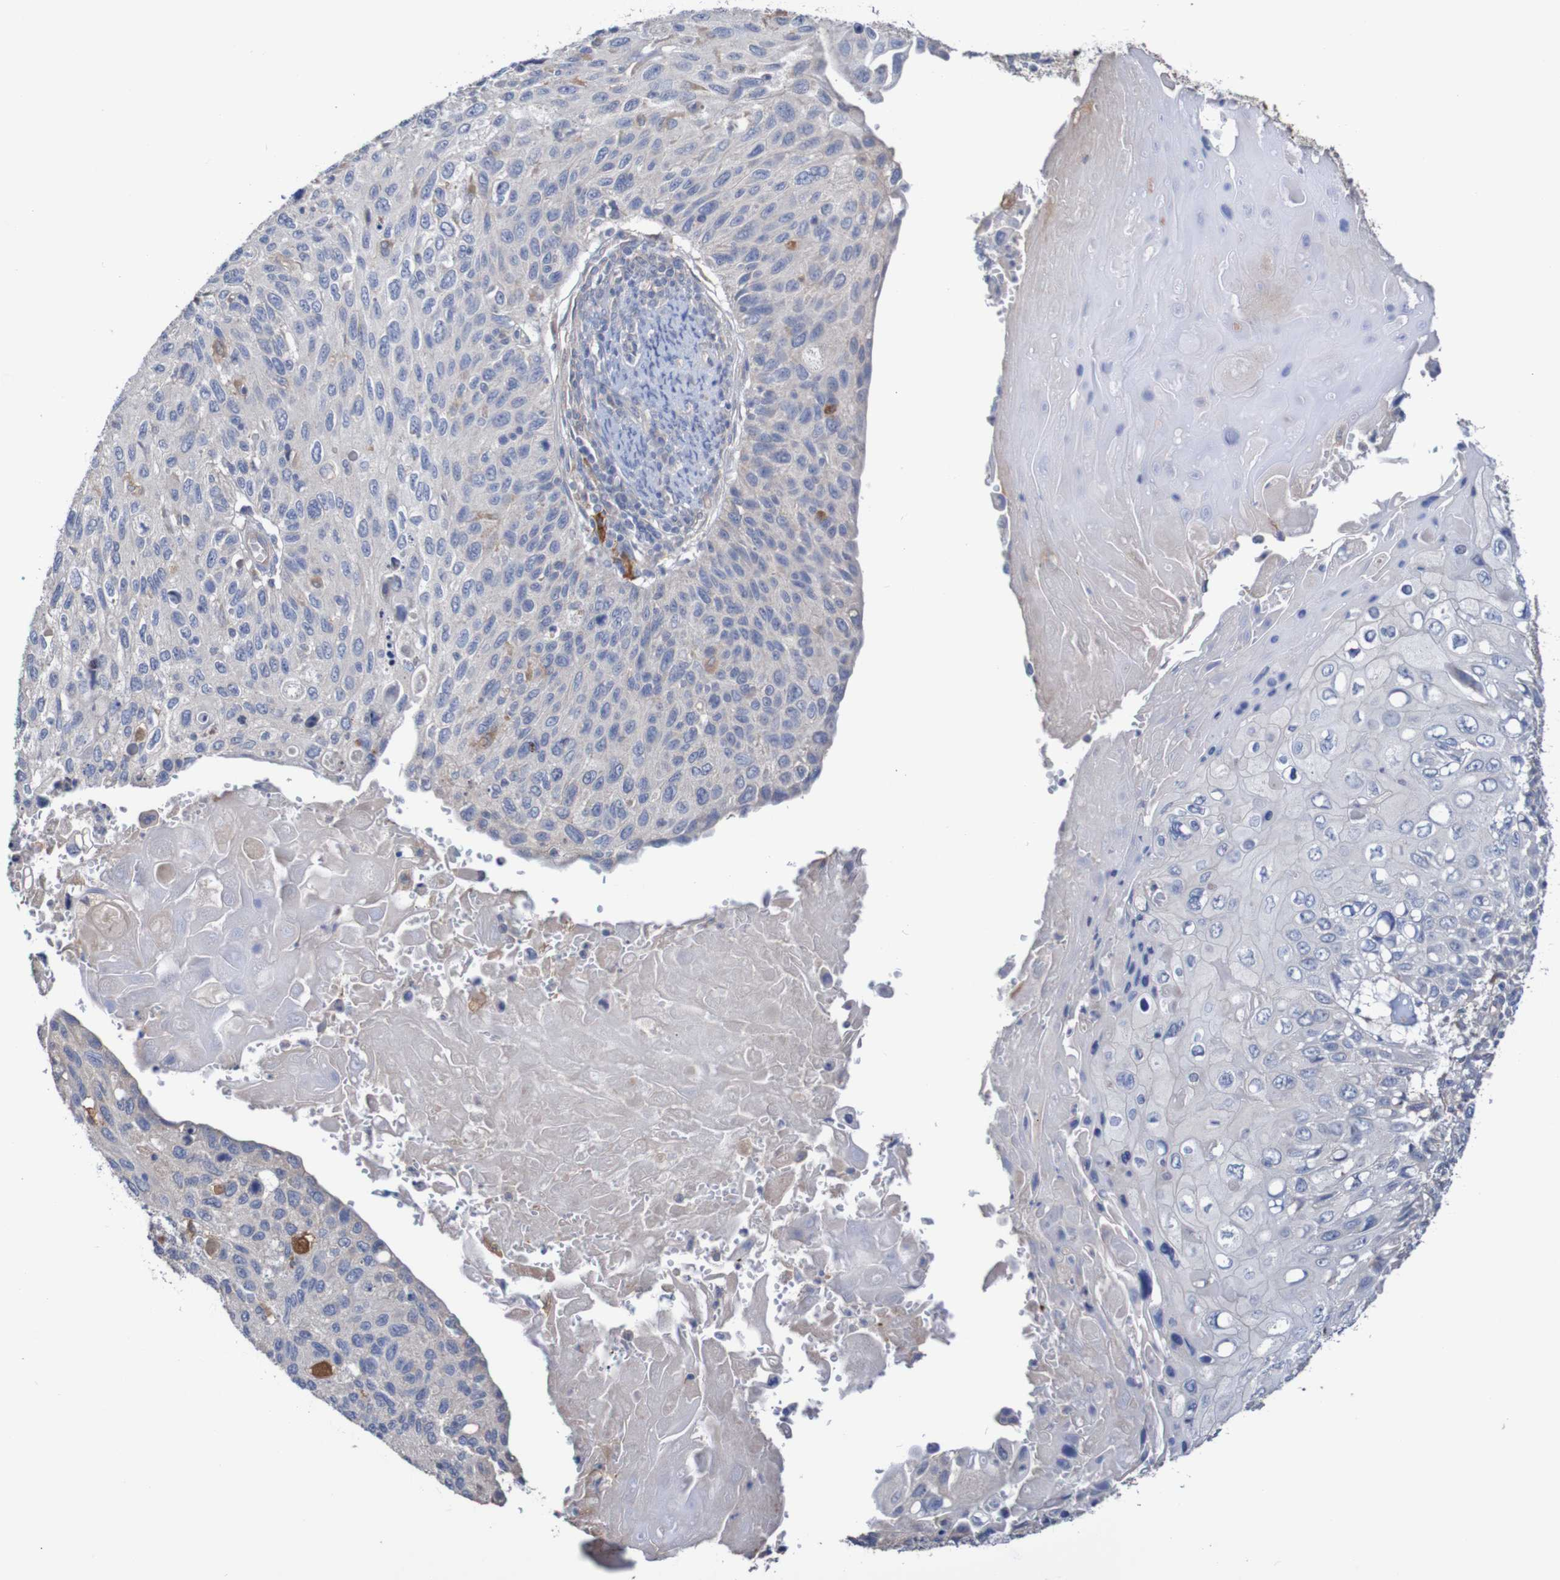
{"staining": {"intensity": "negative", "quantity": "none", "location": "none"}, "tissue": "cervical cancer", "cell_type": "Tumor cells", "image_type": "cancer", "snomed": [{"axis": "morphology", "description": "Squamous cell carcinoma, NOS"}, {"axis": "topography", "description": "Cervix"}], "caption": "The immunohistochemistry (IHC) image has no significant staining in tumor cells of cervical squamous cell carcinoma tissue. Brightfield microscopy of immunohistochemistry stained with DAB (brown) and hematoxylin (blue), captured at high magnification.", "gene": "PHYH", "patient": {"sex": "female", "age": 70}}